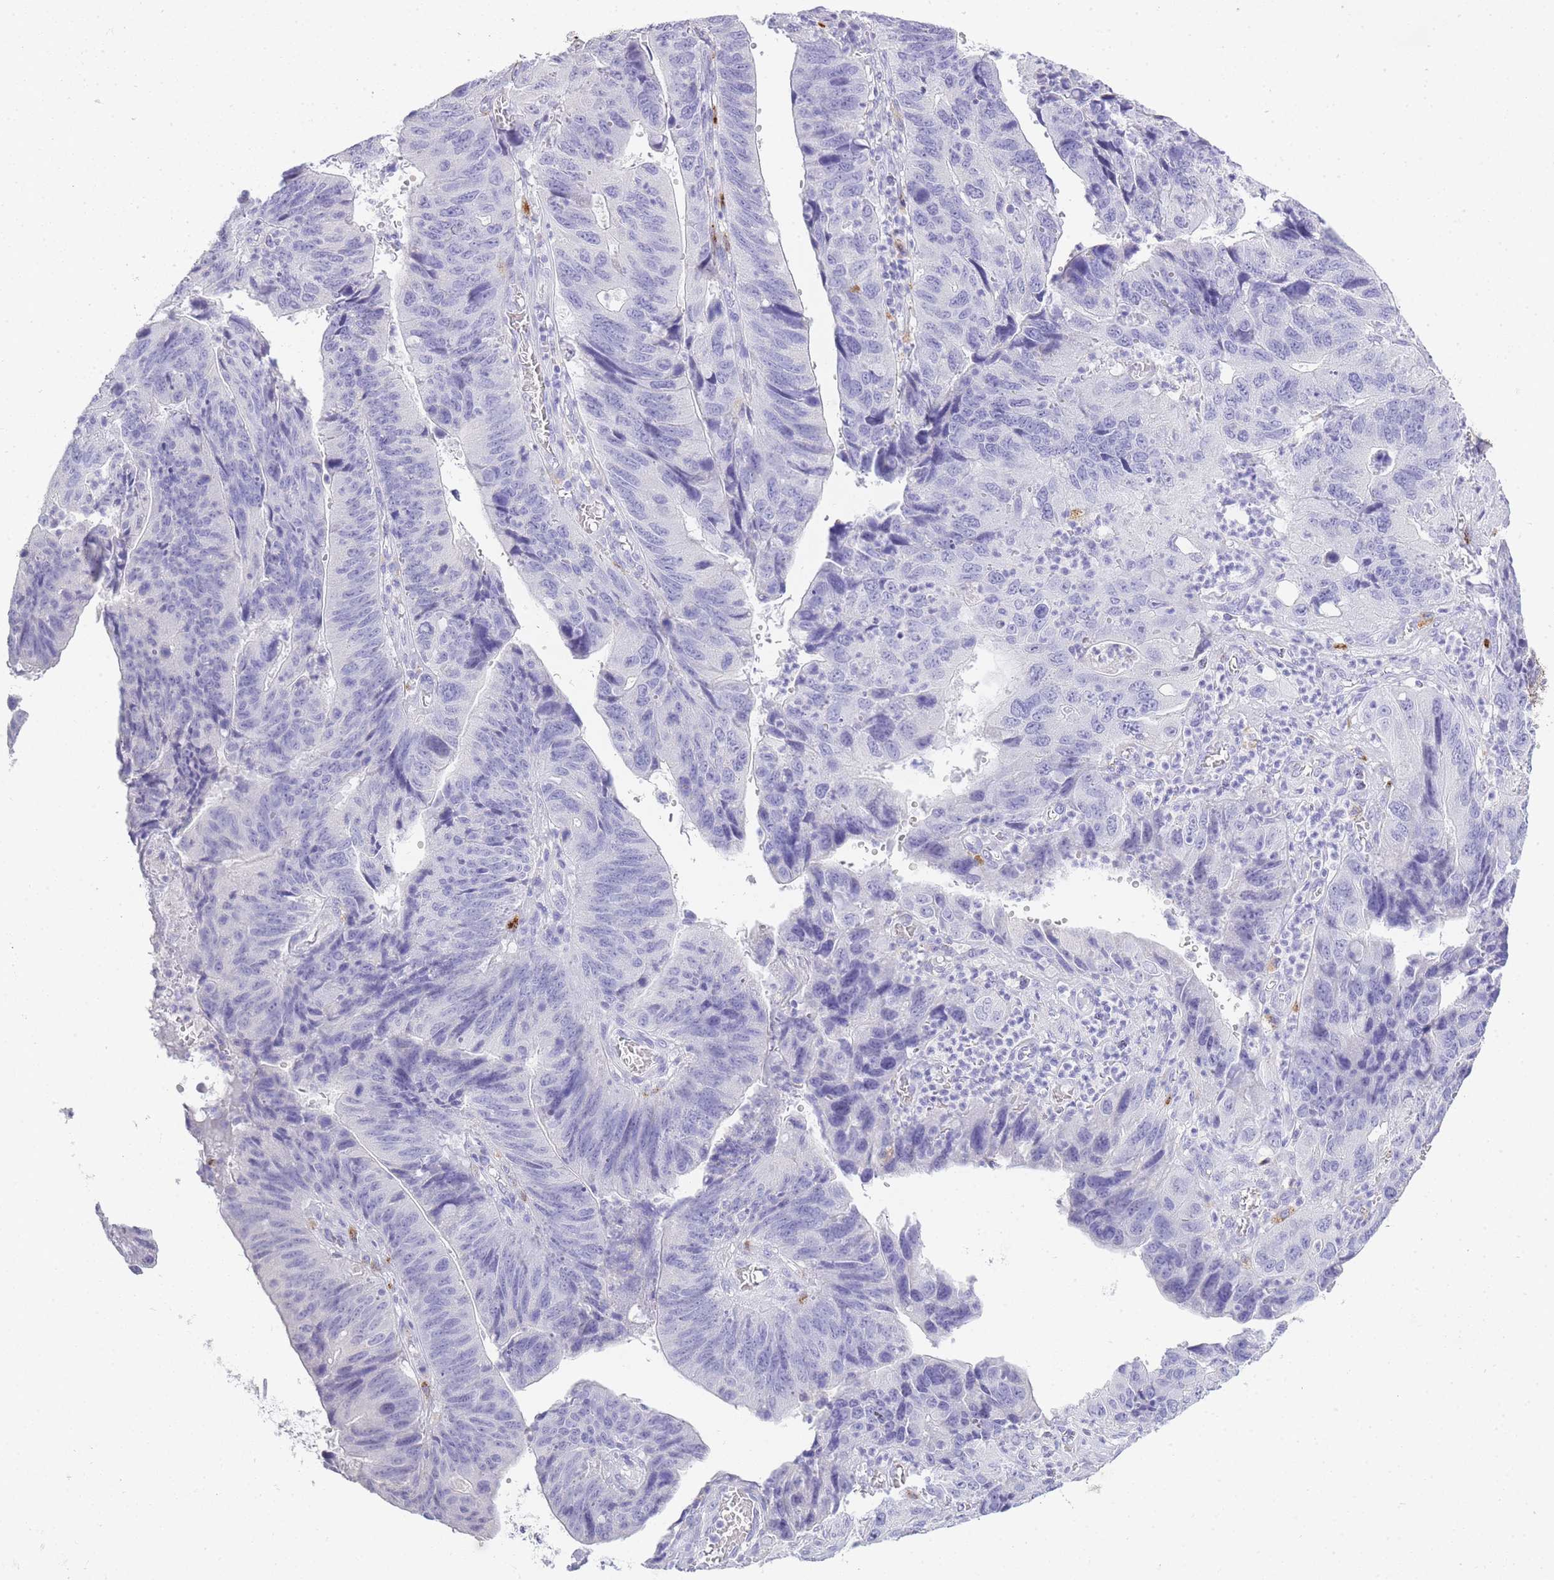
{"staining": {"intensity": "negative", "quantity": "none", "location": "none"}, "tissue": "stomach cancer", "cell_type": "Tumor cells", "image_type": "cancer", "snomed": [{"axis": "morphology", "description": "Adenocarcinoma, NOS"}, {"axis": "topography", "description": "Stomach"}], "caption": "Tumor cells show no significant expression in stomach adenocarcinoma.", "gene": "RHO", "patient": {"sex": "male", "age": 59}}